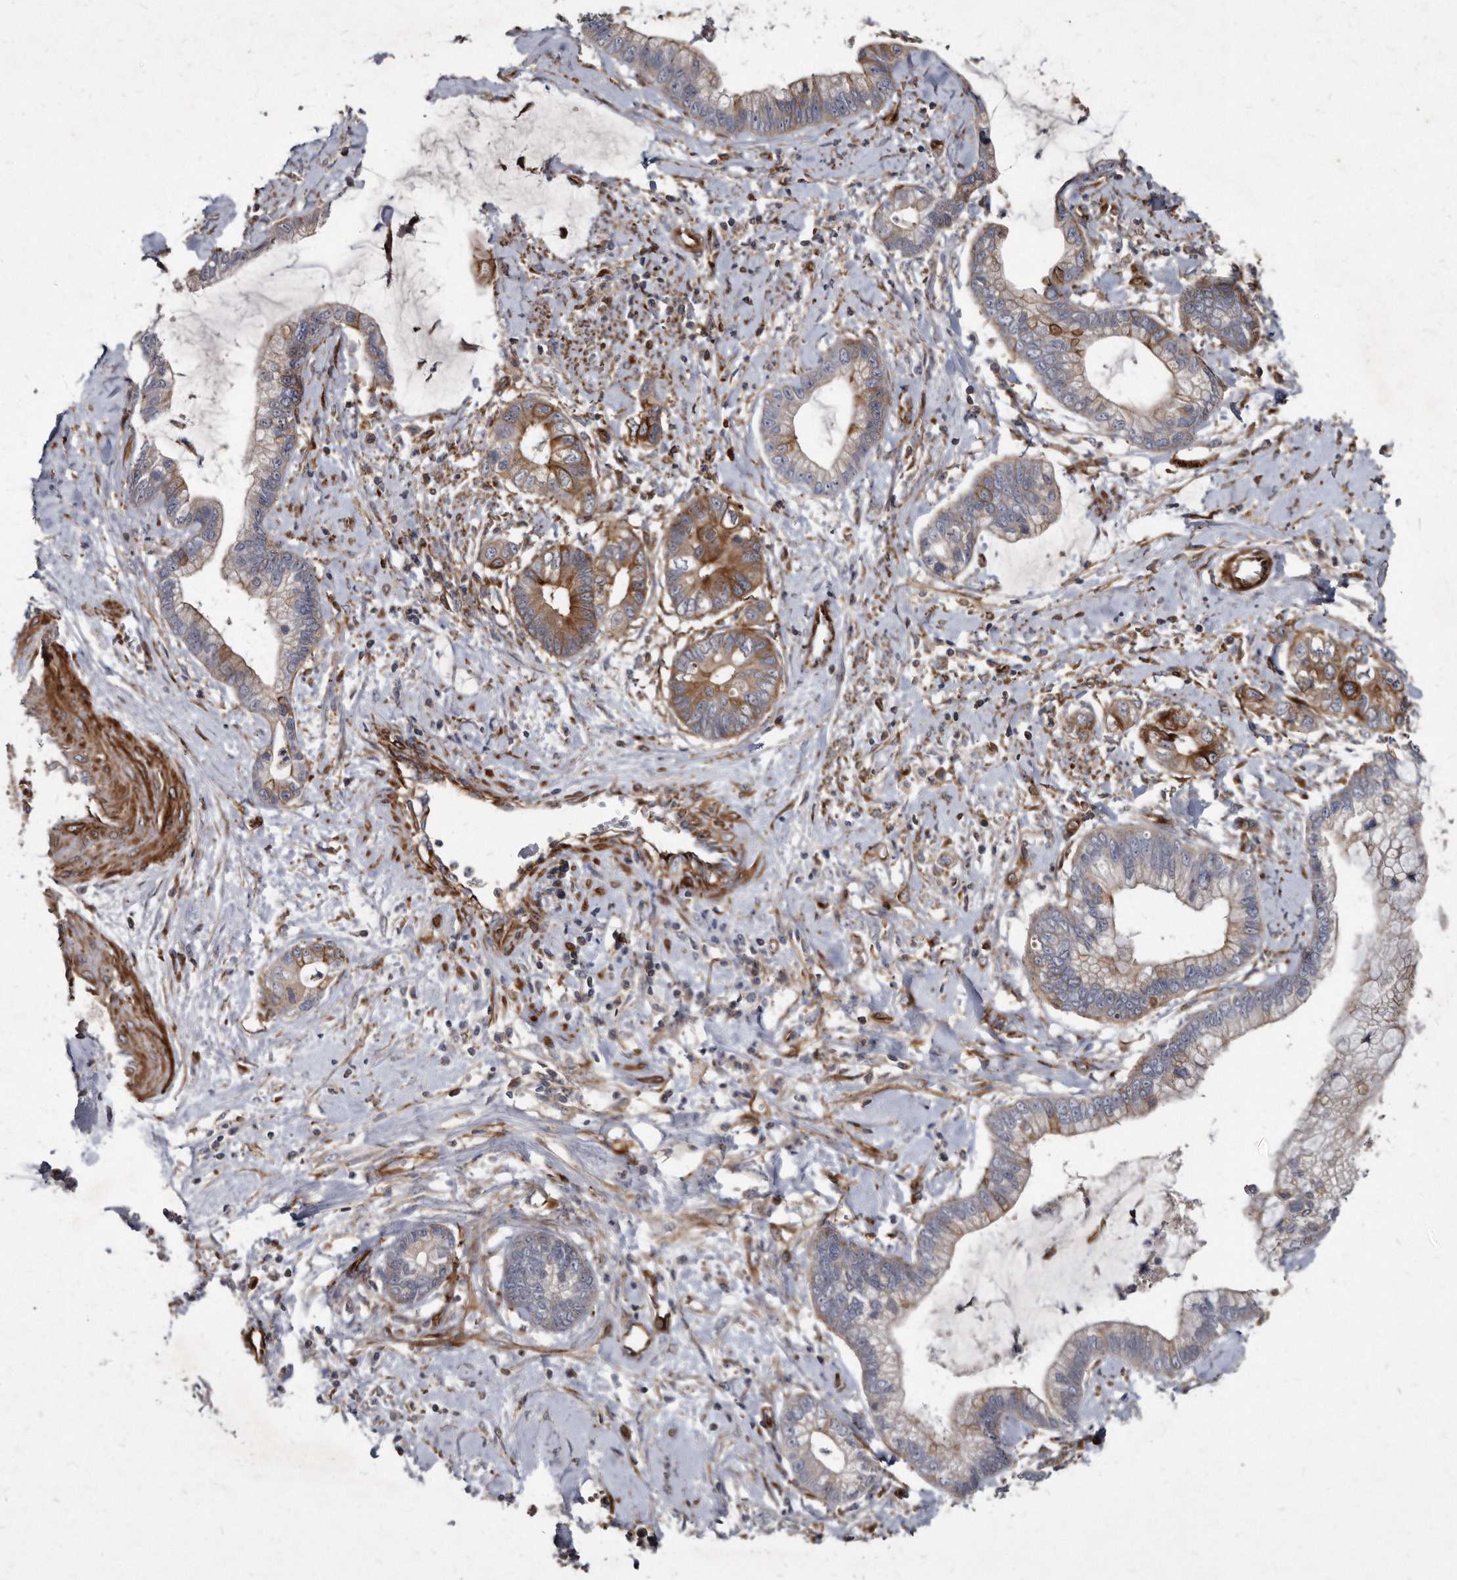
{"staining": {"intensity": "moderate", "quantity": ">75%", "location": "cytoplasmic/membranous"}, "tissue": "cervical cancer", "cell_type": "Tumor cells", "image_type": "cancer", "snomed": [{"axis": "morphology", "description": "Adenocarcinoma, NOS"}, {"axis": "topography", "description": "Cervix"}], "caption": "Immunohistochemical staining of human adenocarcinoma (cervical) shows medium levels of moderate cytoplasmic/membranous staining in about >75% of tumor cells.", "gene": "KCTD20", "patient": {"sex": "female", "age": 44}}